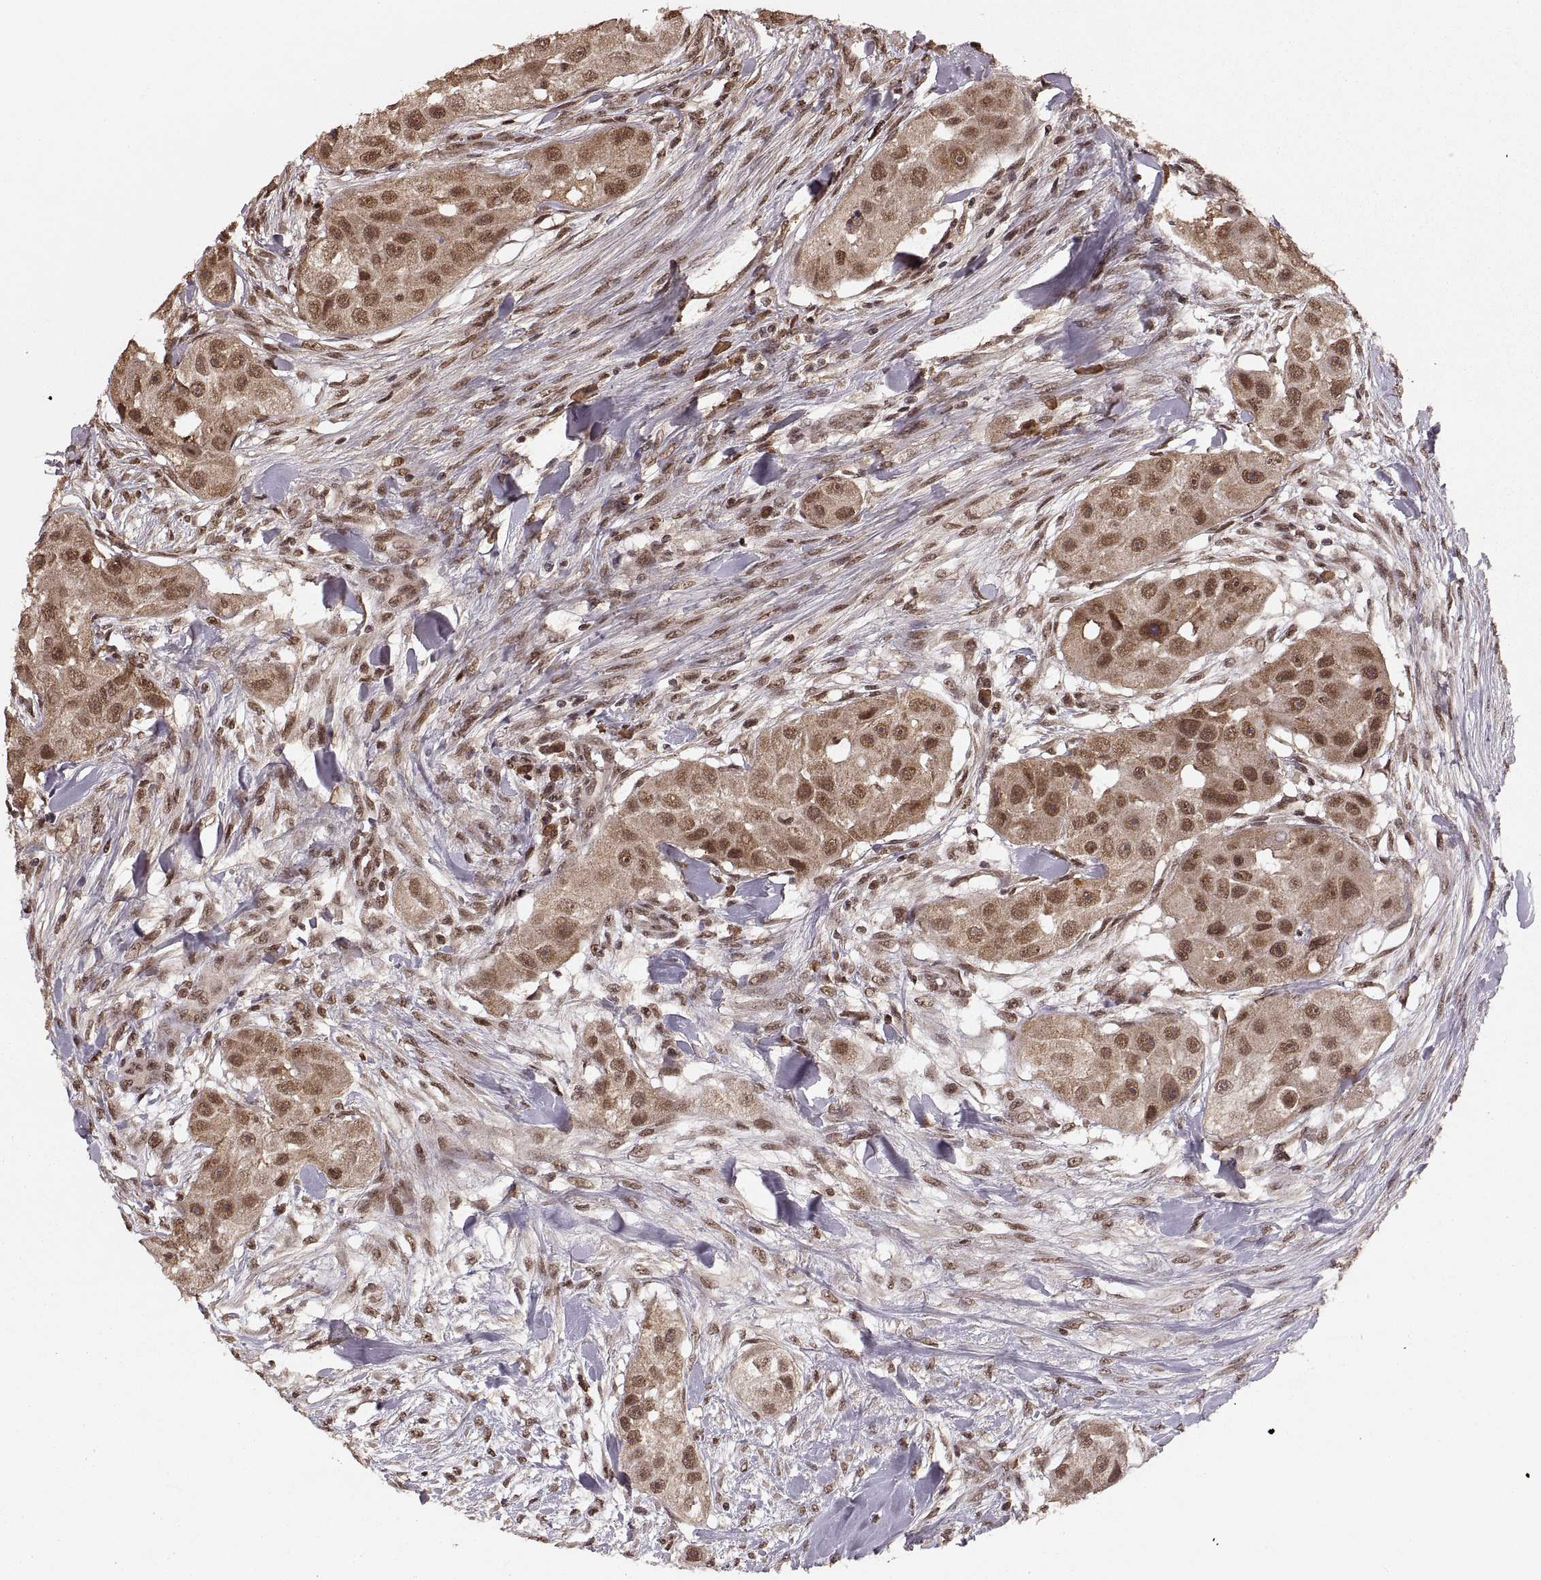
{"staining": {"intensity": "moderate", "quantity": ">75%", "location": "cytoplasmic/membranous,nuclear"}, "tissue": "head and neck cancer", "cell_type": "Tumor cells", "image_type": "cancer", "snomed": [{"axis": "morphology", "description": "Squamous cell carcinoma, NOS"}, {"axis": "topography", "description": "Head-Neck"}], "caption": "Protein expression analysis of human head and neck cancer (squamous cell carcinoma) reveals moderate cytoplasmic/membranous and nuclear expression in about >75% of tumor cells. Immunohistochemistry stains the protein of interest in brown and the nuclei are stained blue.", "gene": "RFT1", "patient": {"sex": "male", "age": 51}}